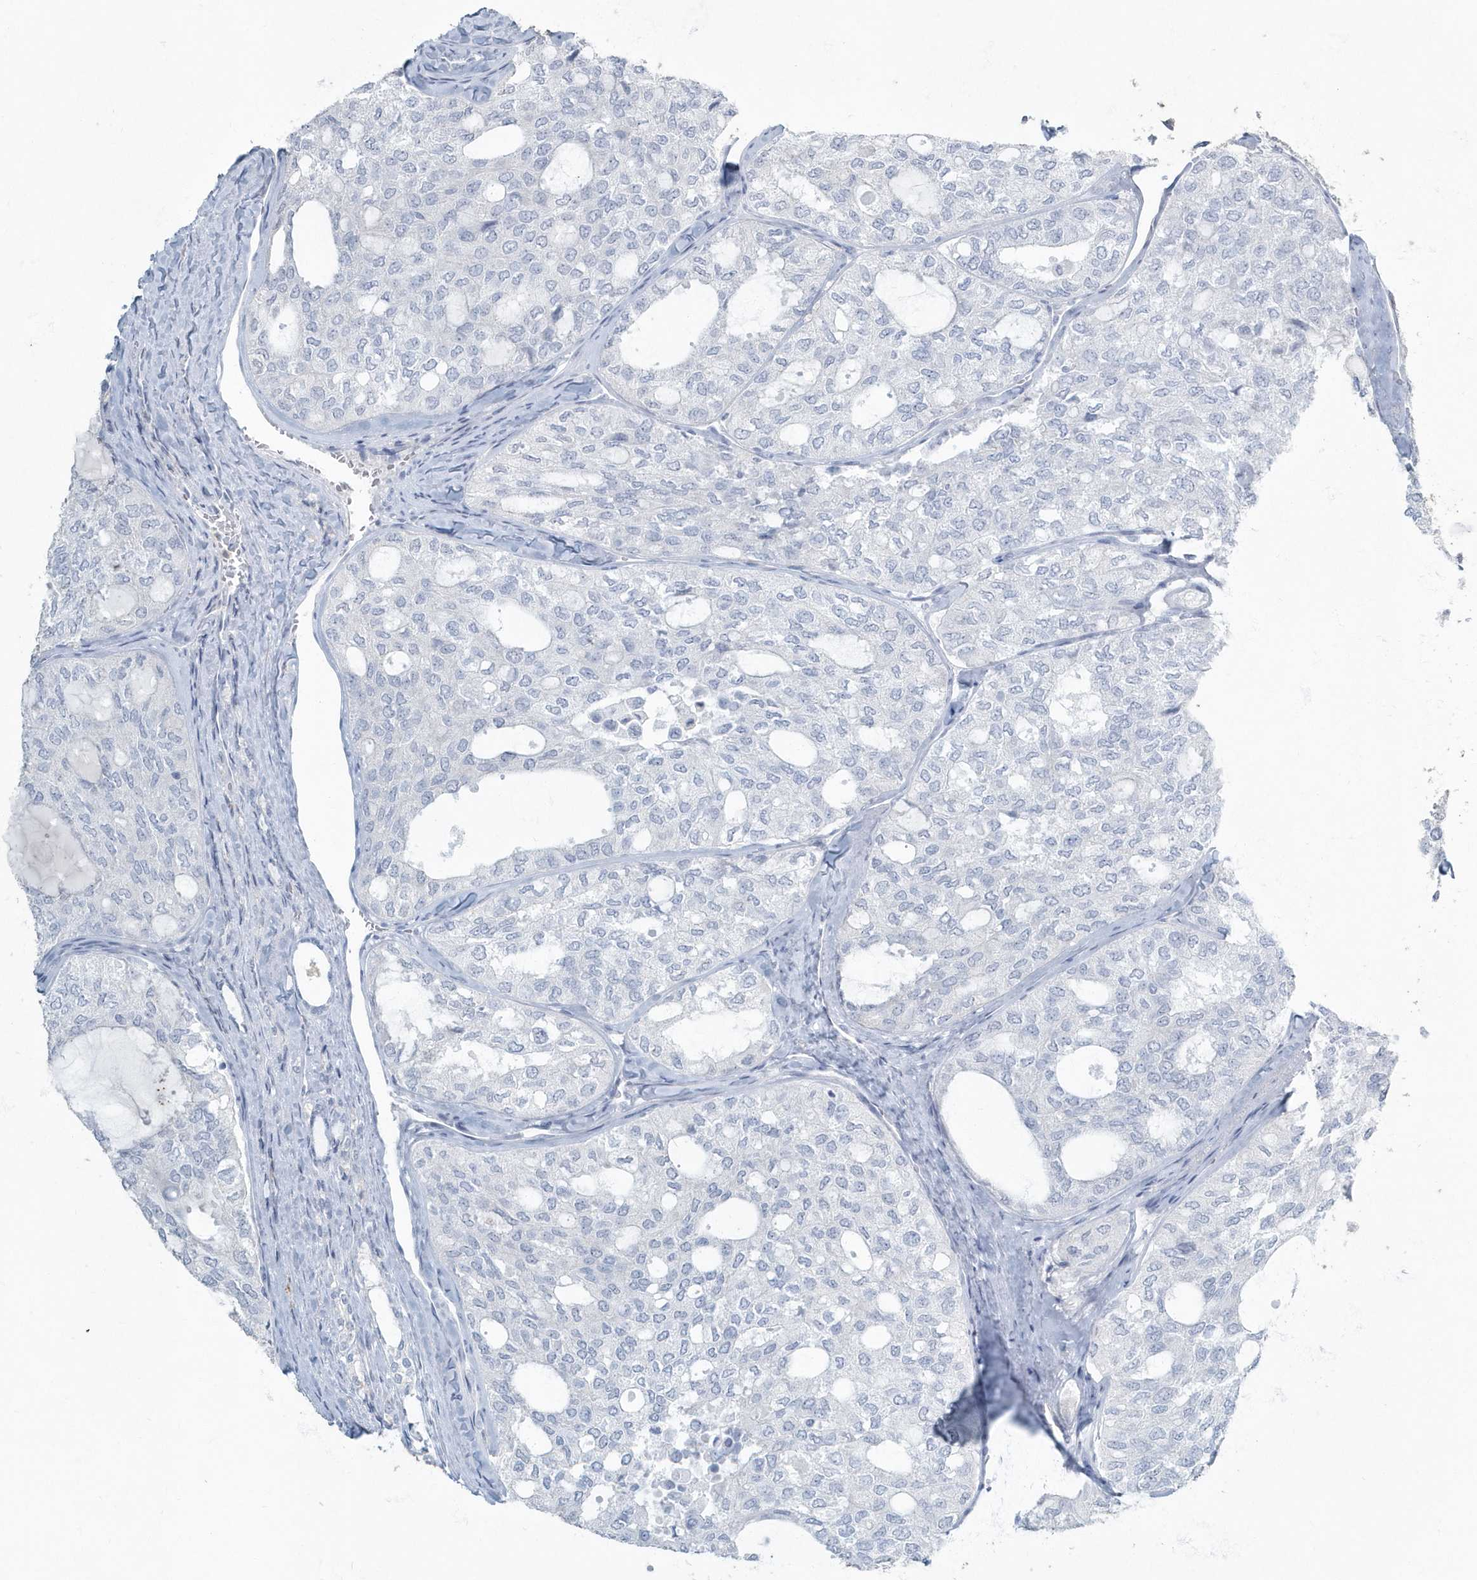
{"staining": {"intensity": "negative", "quantity": "none", "location": "none"}, "tissue": "thyroid cancer", "cell_type": "Tumor cells", "image_type": "cancer", "snomed": [{"axis": "morphology", "description": "Follicular adenoma carcinoma, NOS"}, {"axis": "topography", "description": "Thyroid gland"}], "caption": "A micrograph of follicular adenoma carcinoma (thyroid) stained for a protein reveals no brown staining in tumor cells.", "gene": "MYOT", "patient": {"sex": "male", "age": 75}}